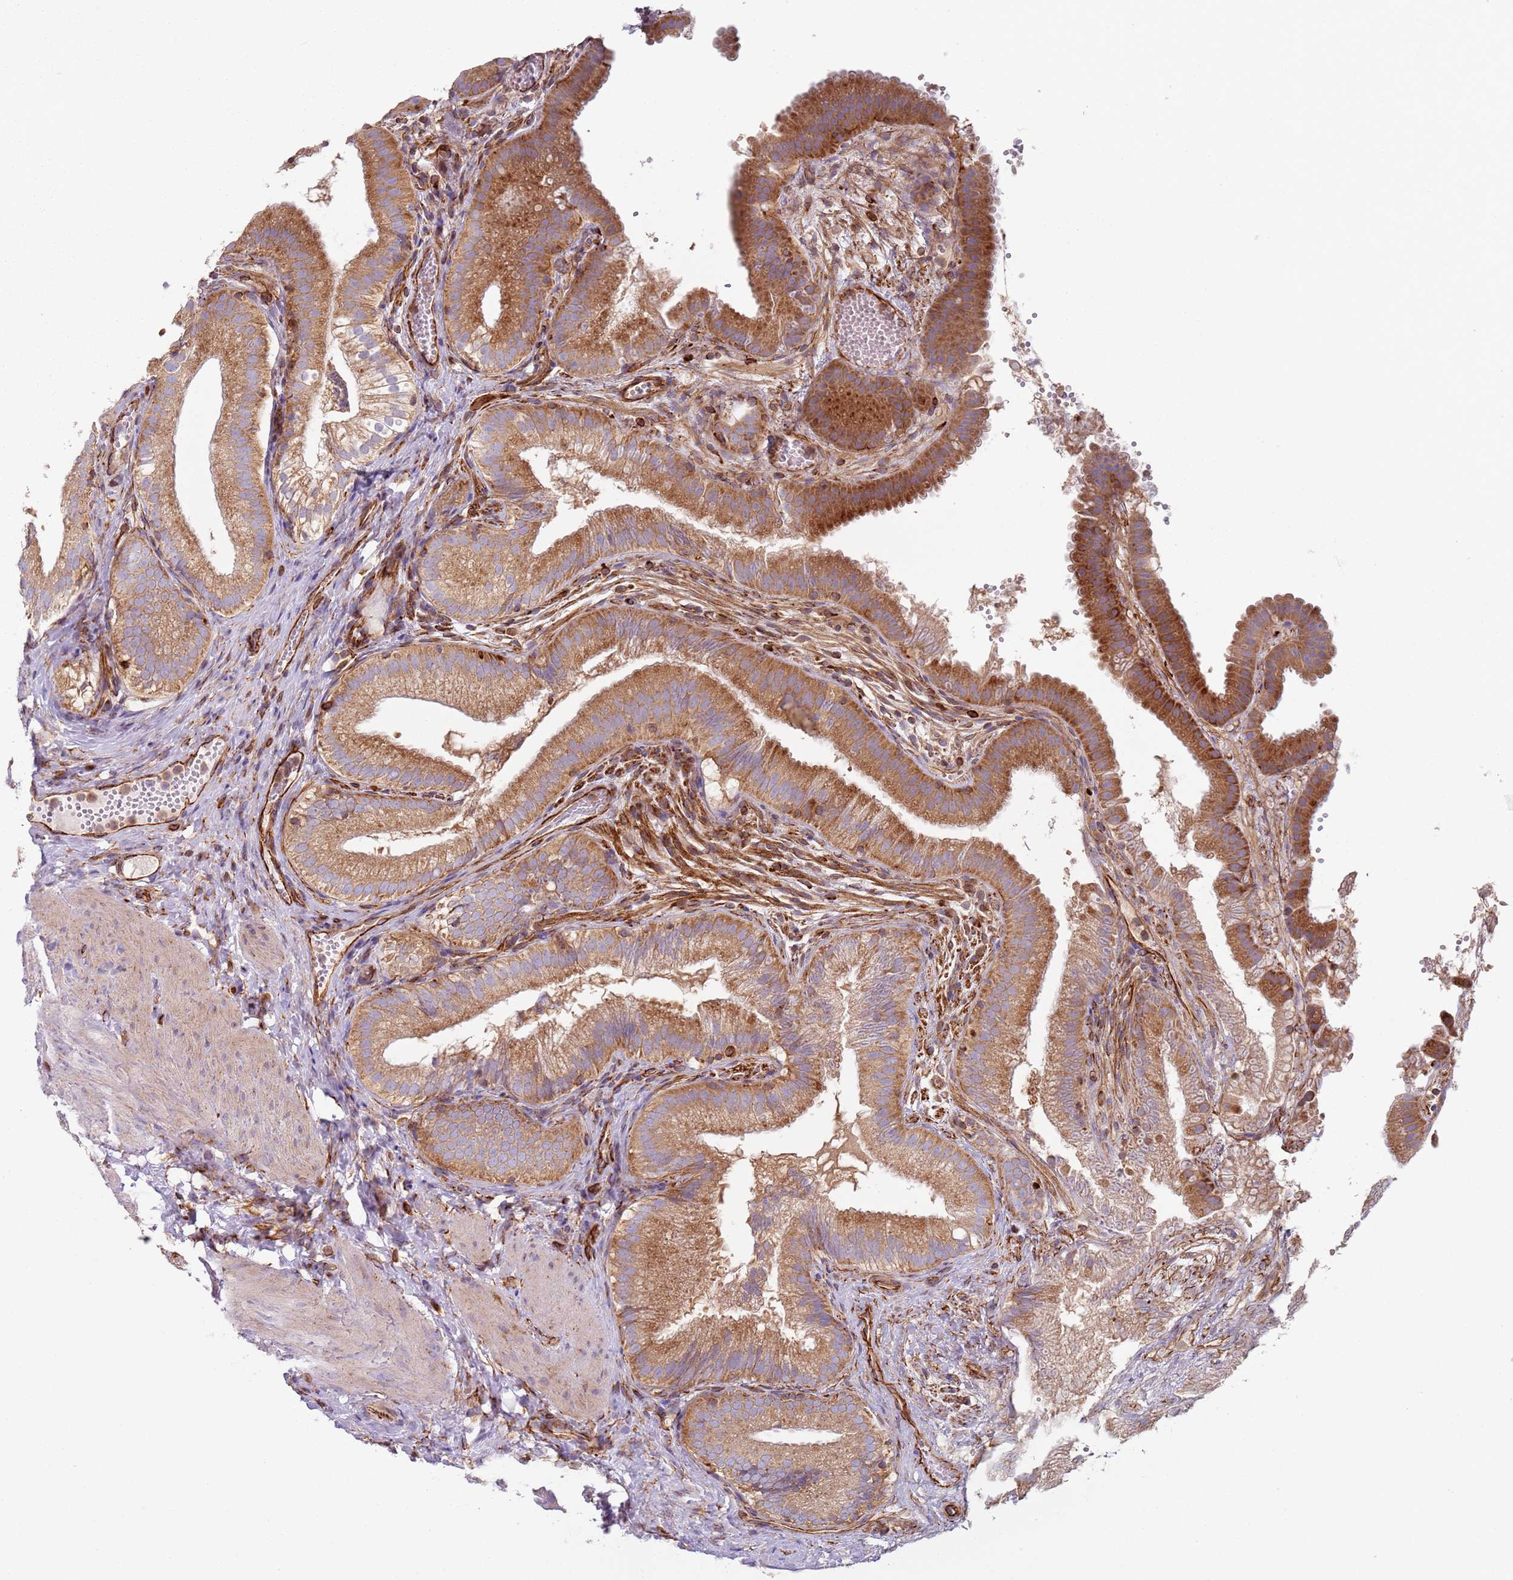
{"staining": {"intensity": "moderate", "quantity": ">75%", "location": "cytoplasmic/membranous"}, "tissue": "gallbladder", "cell_type": "Glandular cells", "image_type": "normal", "snomed": [{"axis": "morphology", "description": "Normal tissue, NOS"}, {"axis": "topography", "description": "Gallbladder"}], "caption": "Immunohistochemical staining of unremarkable gallbladder reveals >75% levels of moderate cytoplasmic/membranous protein staining in approximately >75% of glandular cells.", "gene": "SNAPIN", "patient": {"sex": "female", "age": 30}}